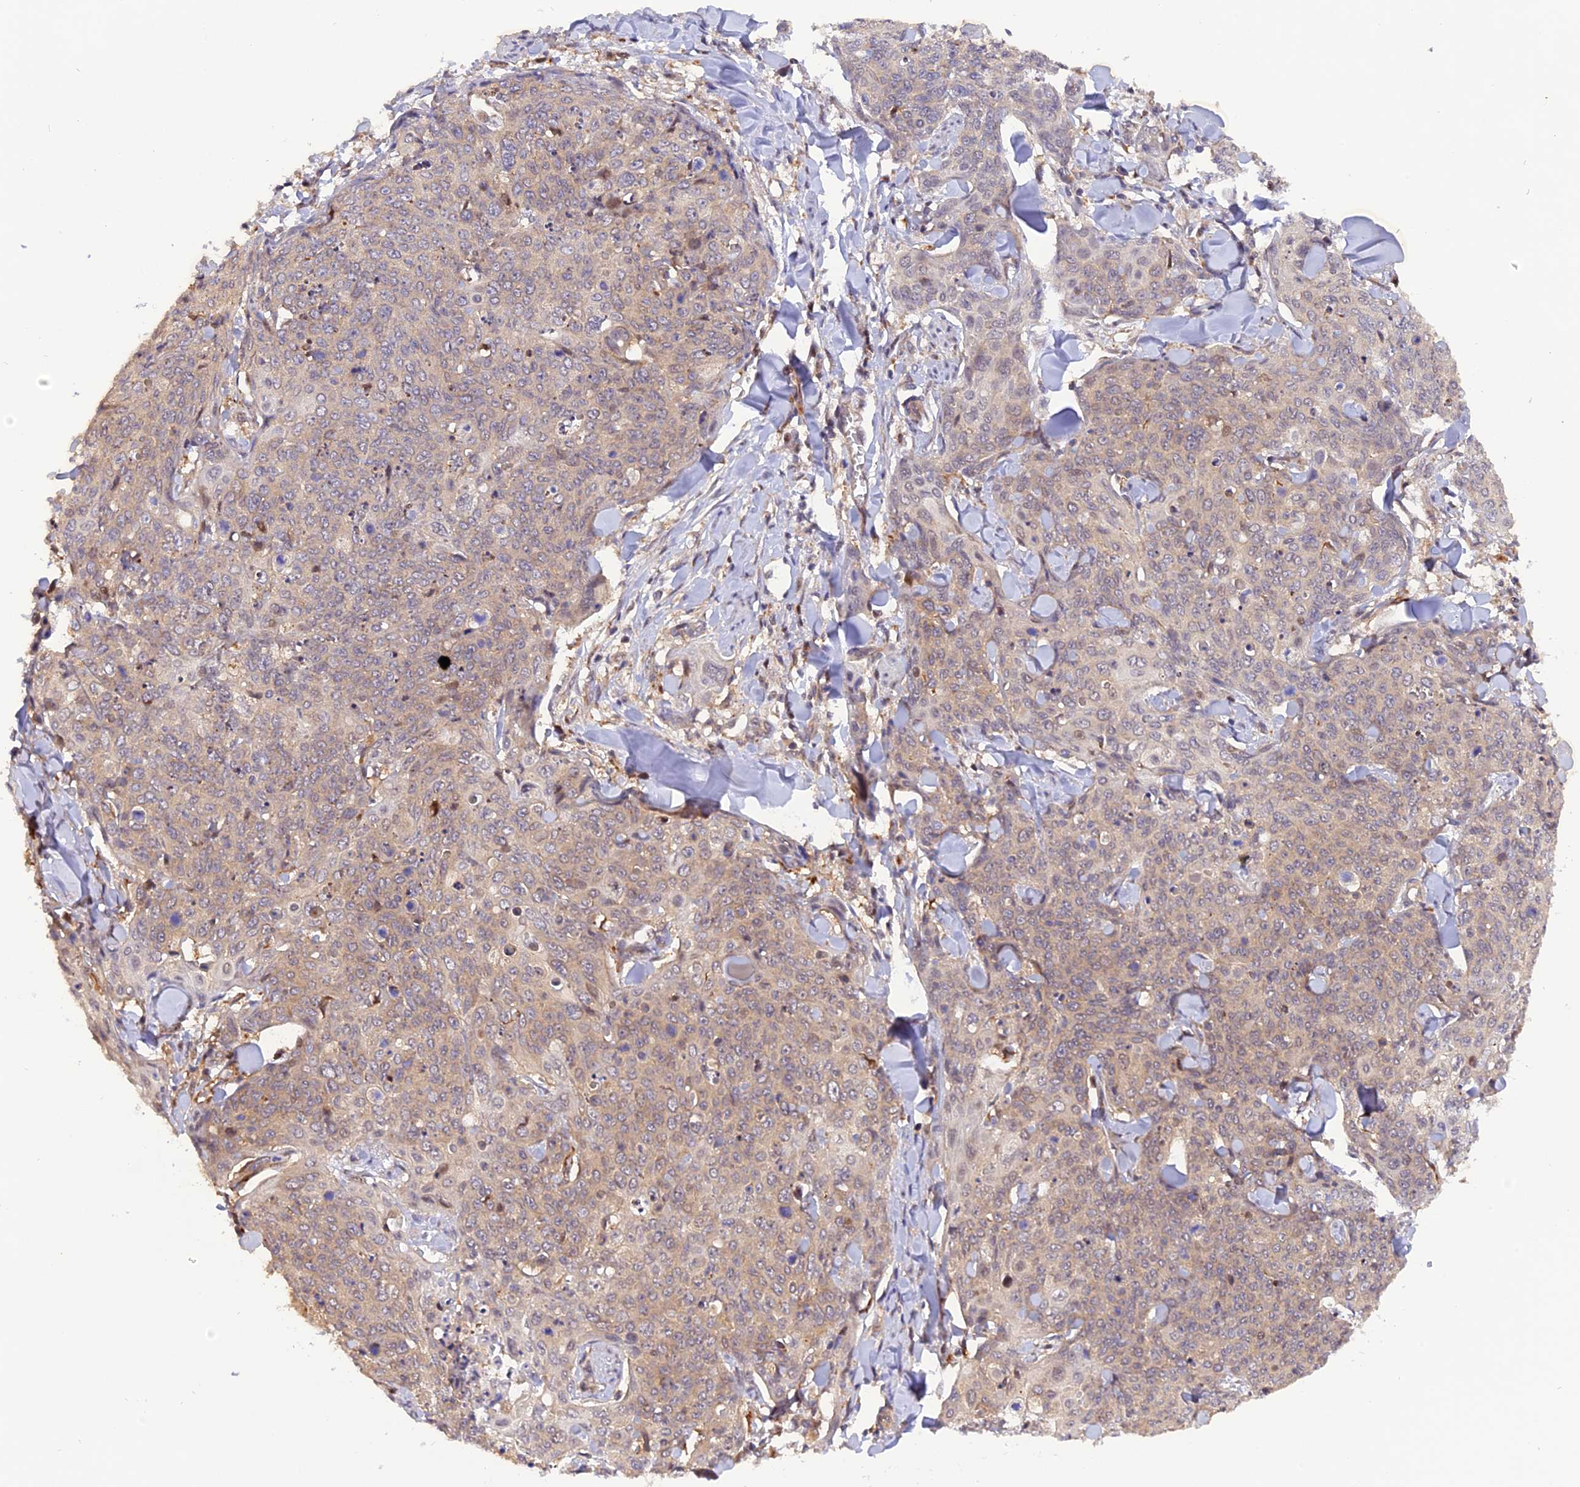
{"staining": {"intensity": "weak", "quantity": "25%-75%", "location": "cytoplasmic/membranous"}, "tissue": "skin cancer", "cell_type": "Tumor cells", "image_type": "cancer", "snomed": [{"axis": "morphology", "description": "Squamous cell carcinoma, NOS"}, {"axis": "topography", "description": "Skin"}, {"axis": "topography", "description": "Vulva"}], "caption": "A brown stain labels weak cytoplasmic/membranous positivity of a protein in skin cancer (squamous cell carcinoma) tumor cells. (Stains: DAB in brown, nuclei in blue, Microscopy: brightfield microscopy at high magnification).", "gene": "SAMD4A", "patient": {"sex": "female", "age": 85}}